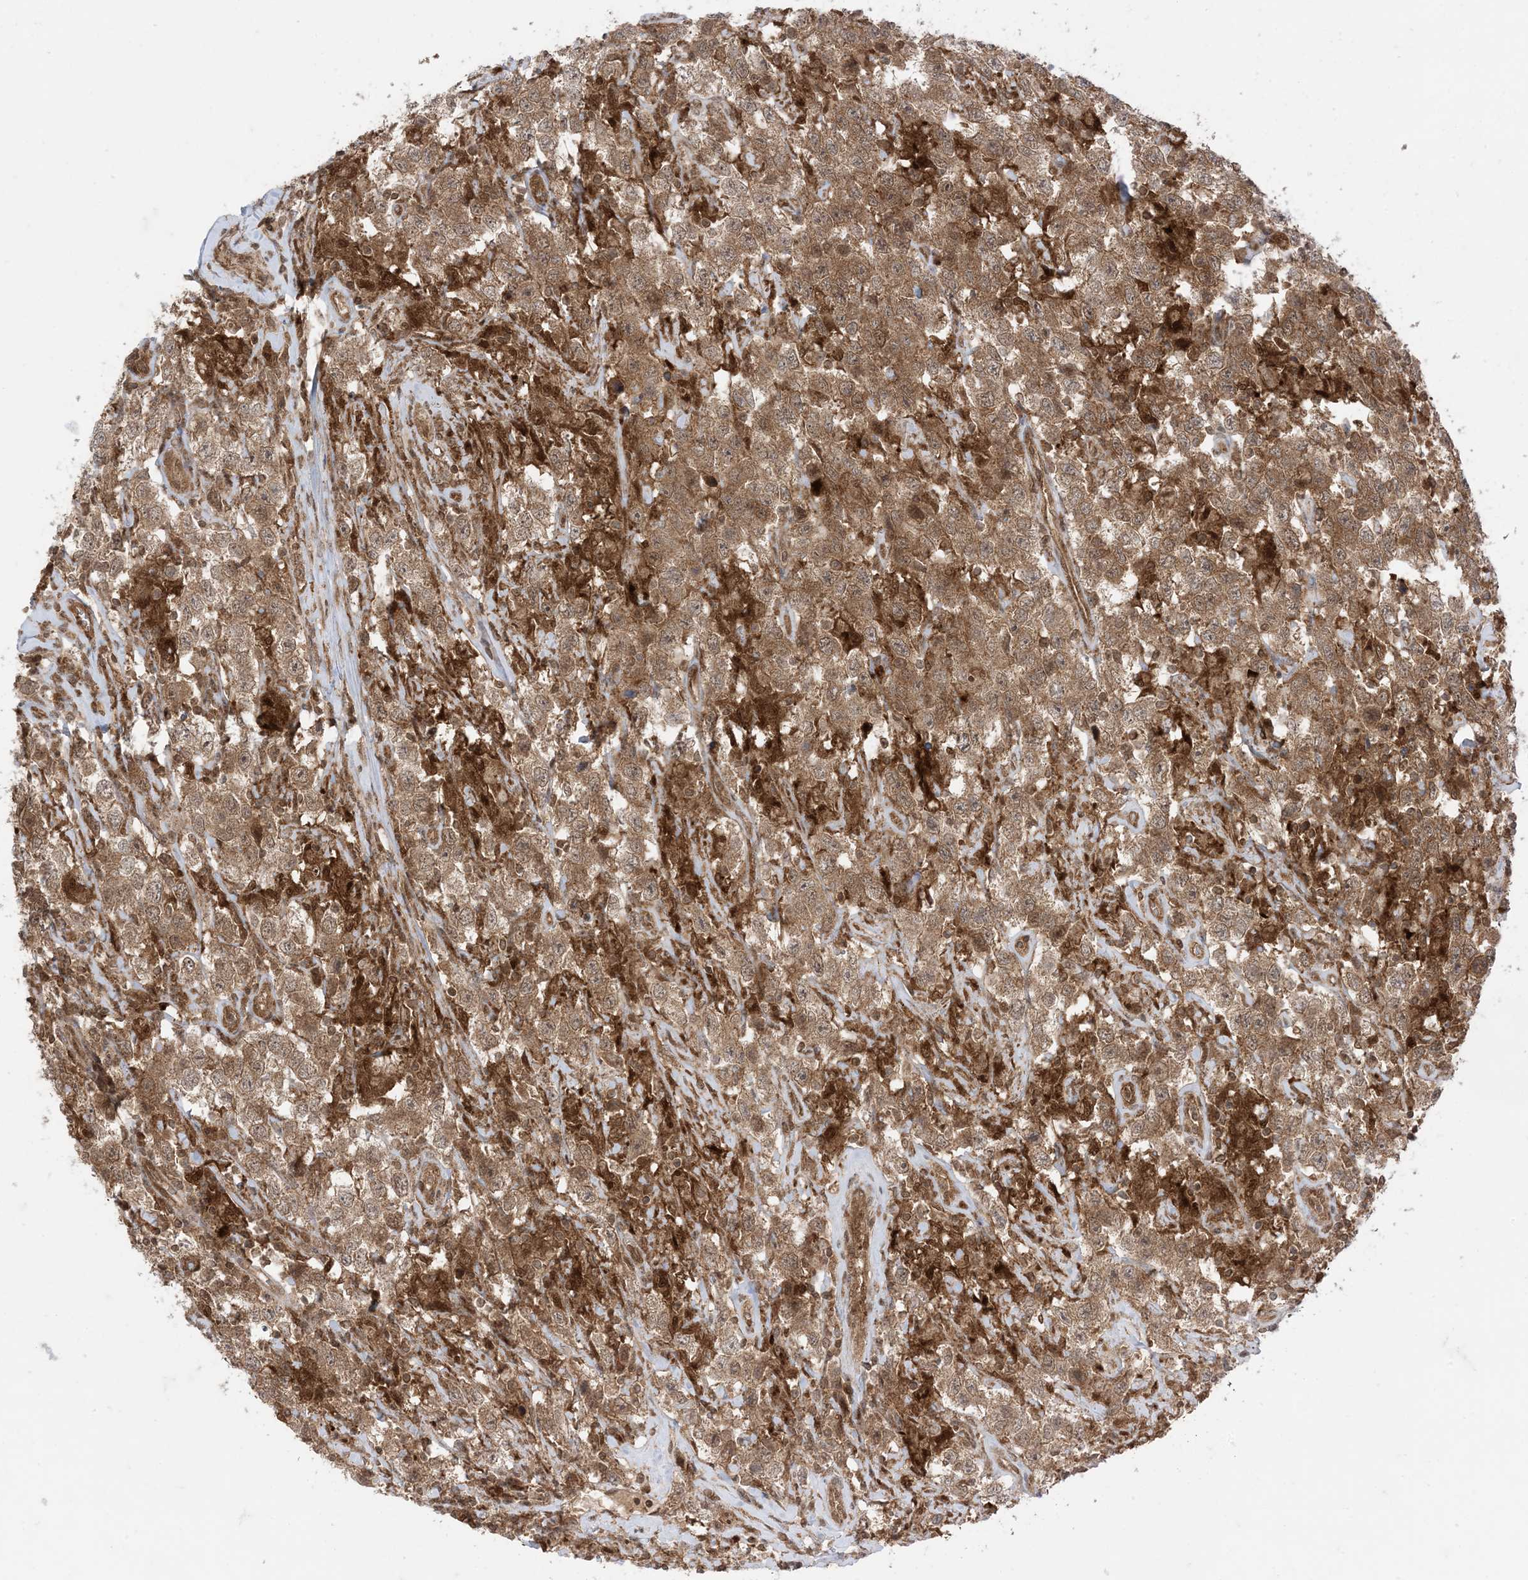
{"staining": {"intensity": "moderate", "quantity": ">75%", "location": "cytoplasmic/membranous"}, "tissue": "testis cancer", "cell_type": "Tumor cells", "image_type": "cancer", "snomed": [{"axis": "morphology", "description": "Seminoma, NOS"}, {"axis": "topography", "description": "Testis"}], "caption": "Human testis seminoma stained with a brown dye displays moderate cytoplasmic/membranous positive positivity in about >75% of tumor cells.", "gene": "PTPA", "patient": {"sex": "male", "age": 41}}